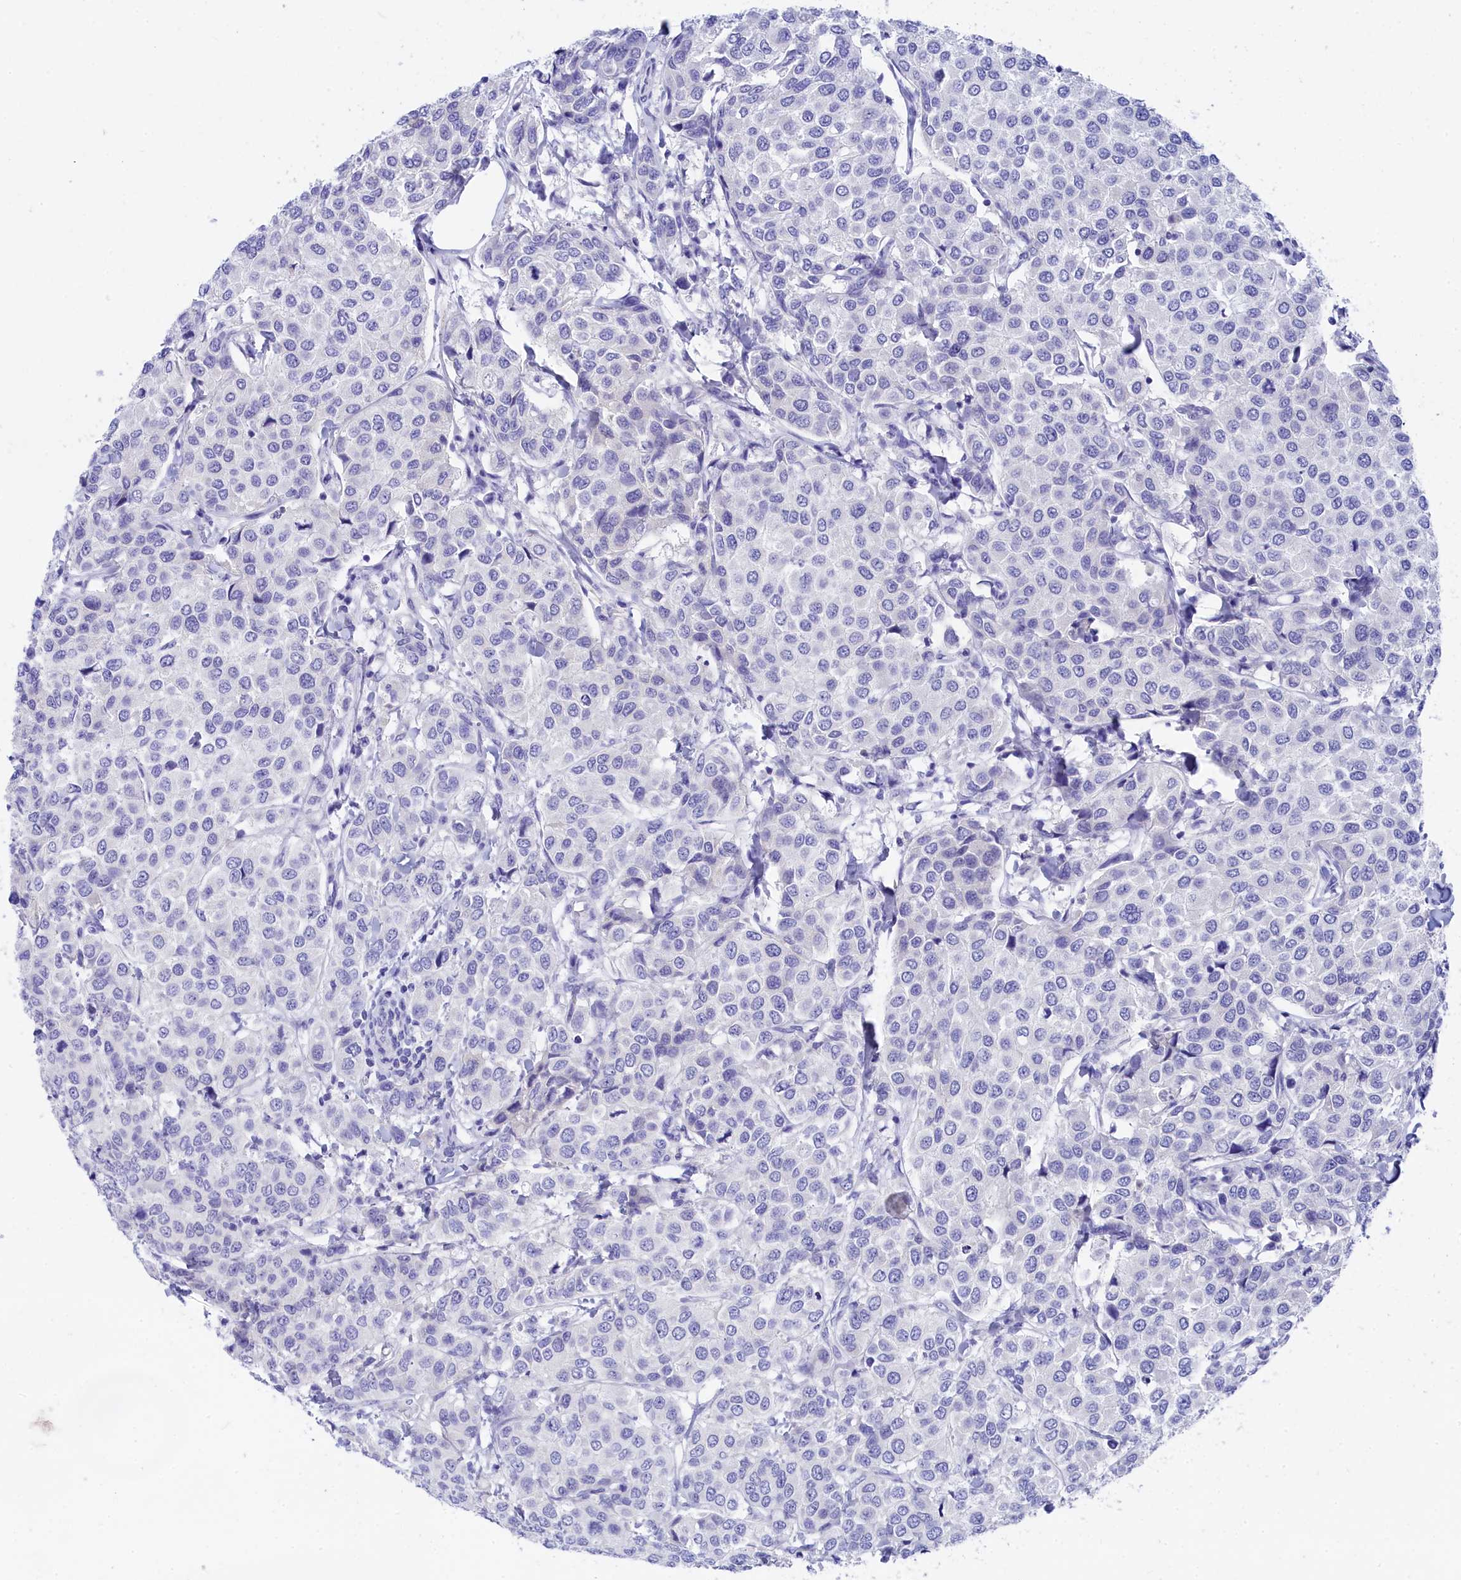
{"staining": {"intensity": "negative", "quantity": "none", "location": "none"}, "tissue": "breast cancer", "cell_type": "Tumor cells", "image_type": "cancer", "snomed": [{"axis": "morphology", "description": "Duct carcinoma"}, {"axis": "topography", "description": "Breast"}], "caption": "Infiltrating ductal carcinoma (breast) stained for a protein using immunohistochemistry (IHC) demonstrates no positivity tumor cells.", "gene": "TRIM10", "patient": {"sex": "female", "age": 55}}